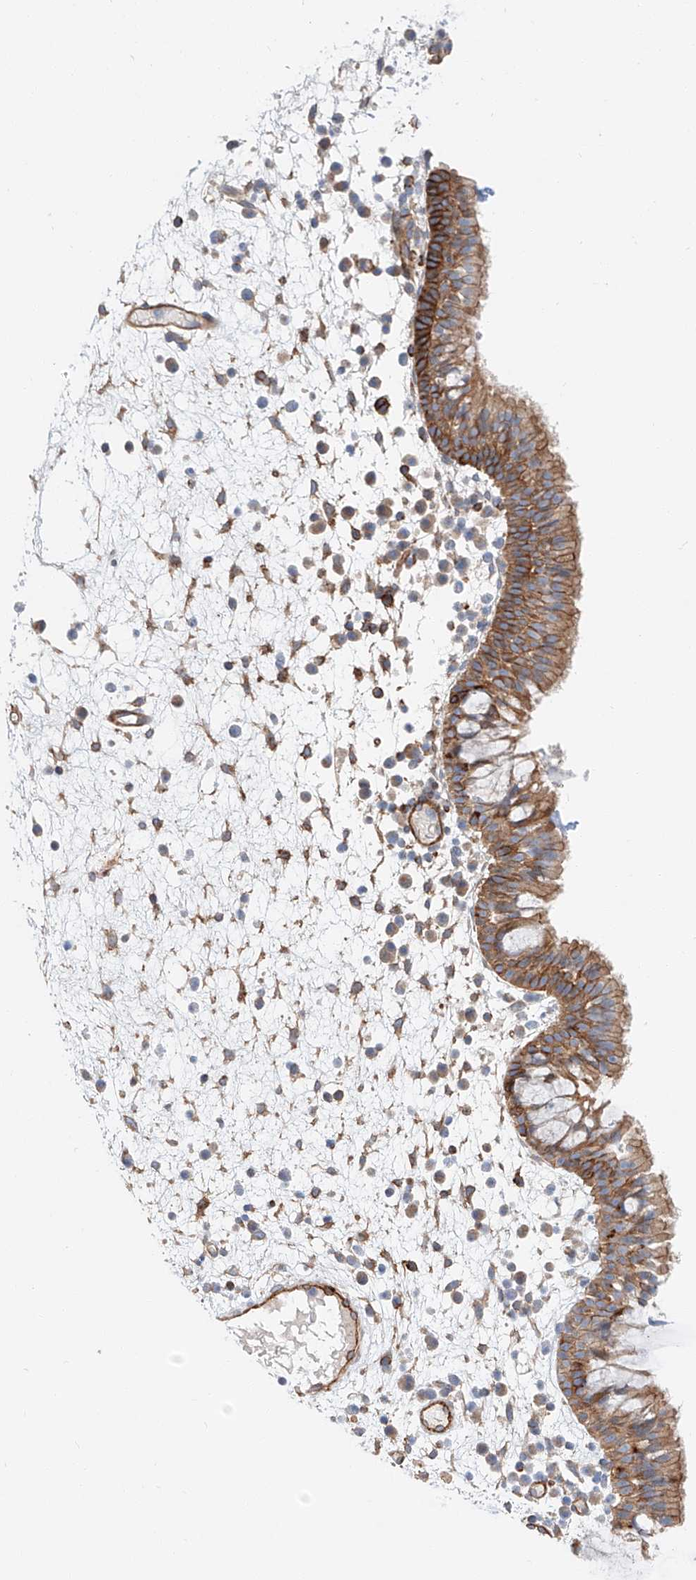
{"staining": {"intensity": "moderate", "quantity": ">75%", "location": "cytoplasmic/membranous"}, "tissue": "nasopharynx", "cell_type": "Respiratory epithelial cells", "image_type": "normal", "snomed": [{"axis": "morphology", "description": "Normal tissue, NOS"}, {"axis": "morphology", "description": "Inflammation, NOS"}, {"axis": "morphology", "description": "Malignant melanoma, Metastatic site"}, {"axis": "topography", "description": "Nasopharynx"}], "caption": "Protein positivity by immunohistochemistry (IHC) shows moderate cytoplasmic/membranous positivity in approximately >75% of respiratory epithelial cells in benign nasopharynx.", "gene": "MINDY4", "patient": {"sex": "male", "age": 70}}